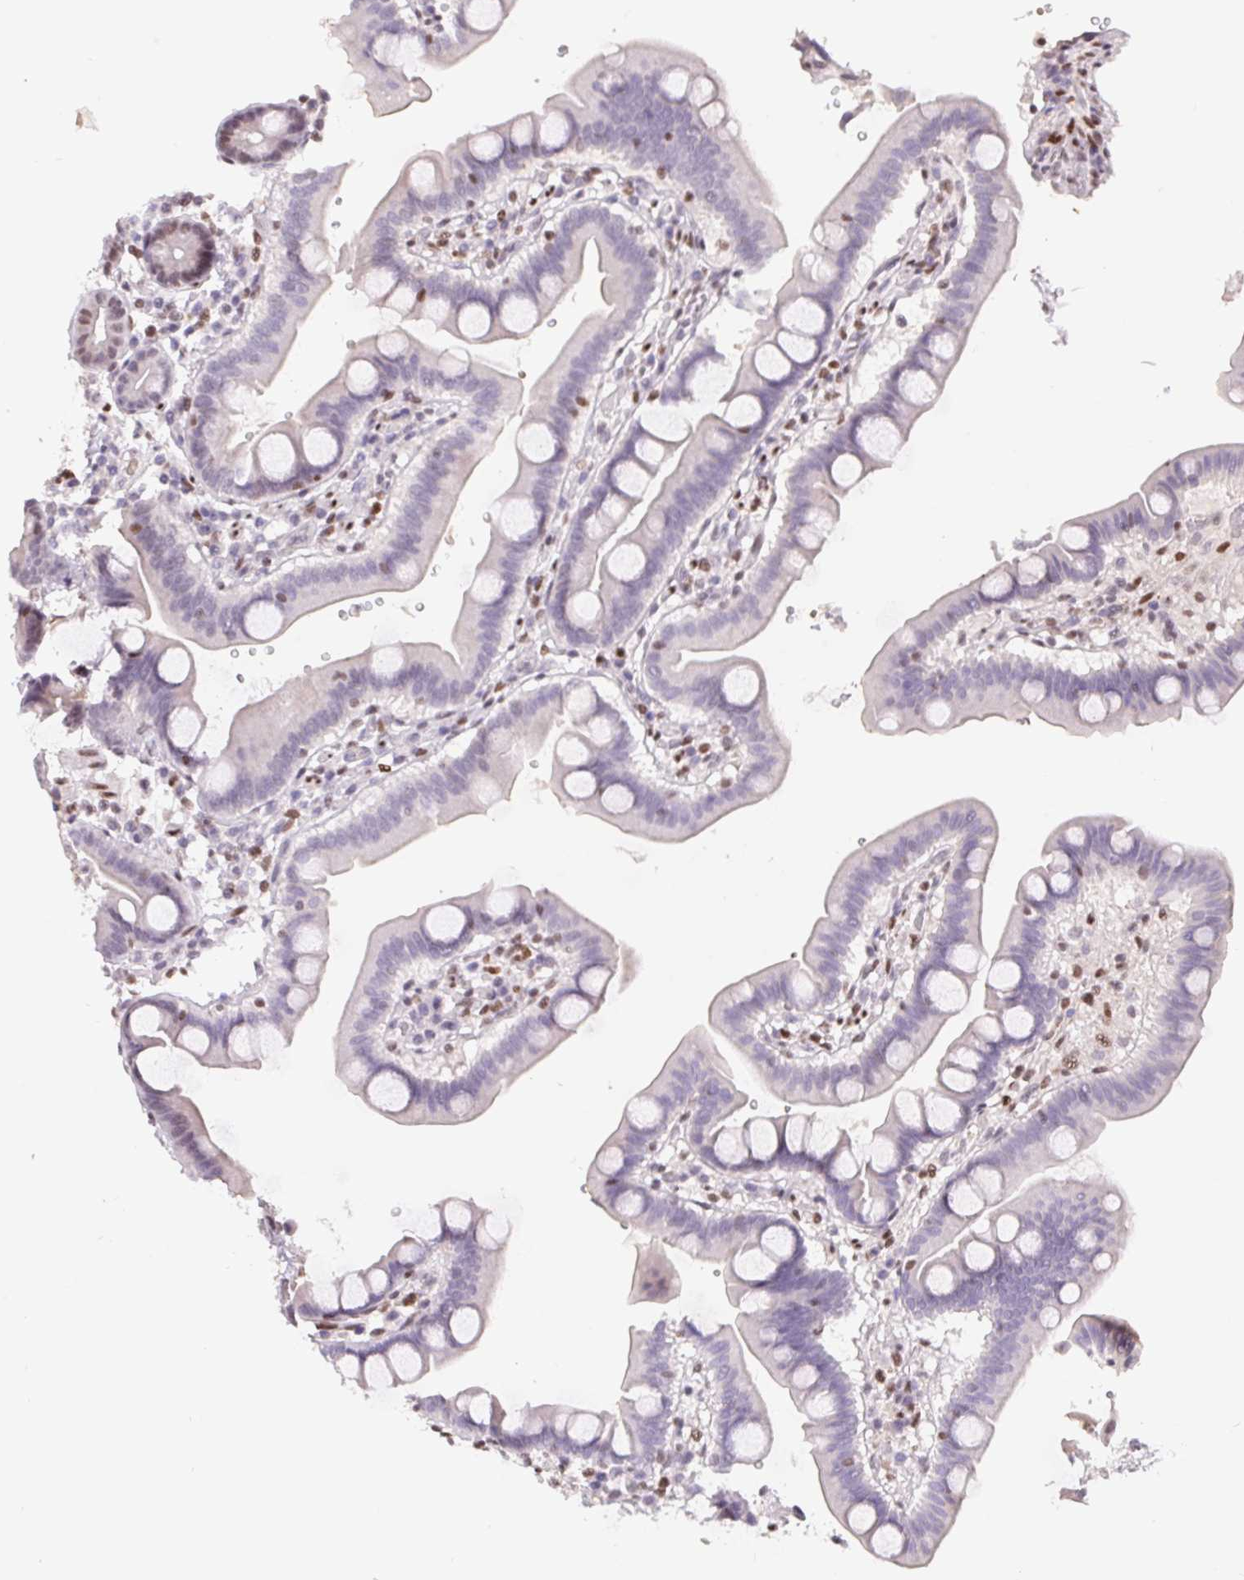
{"staining": {"intensity": "moderate", "quantity": "<25%", "location": "nuclear"}, "tissue": "duodenum", "cell_type": "Glandular cells", "image_type": "normal", "snomed": [{"axis": "morphology", "description": "Normal tissue, NOS"}, {"axis": "topography", "description": "Duodenum"}], "caption": "Immunohistochemical staining of benign human duodenum exhibits moderate nuclear protein staining in about <25% of glandular cells. The protein is shown in brown color, while the nuclei are stained blue.", "gene": "TRERF1", "patient": {"sex": "male", "age": 59}}